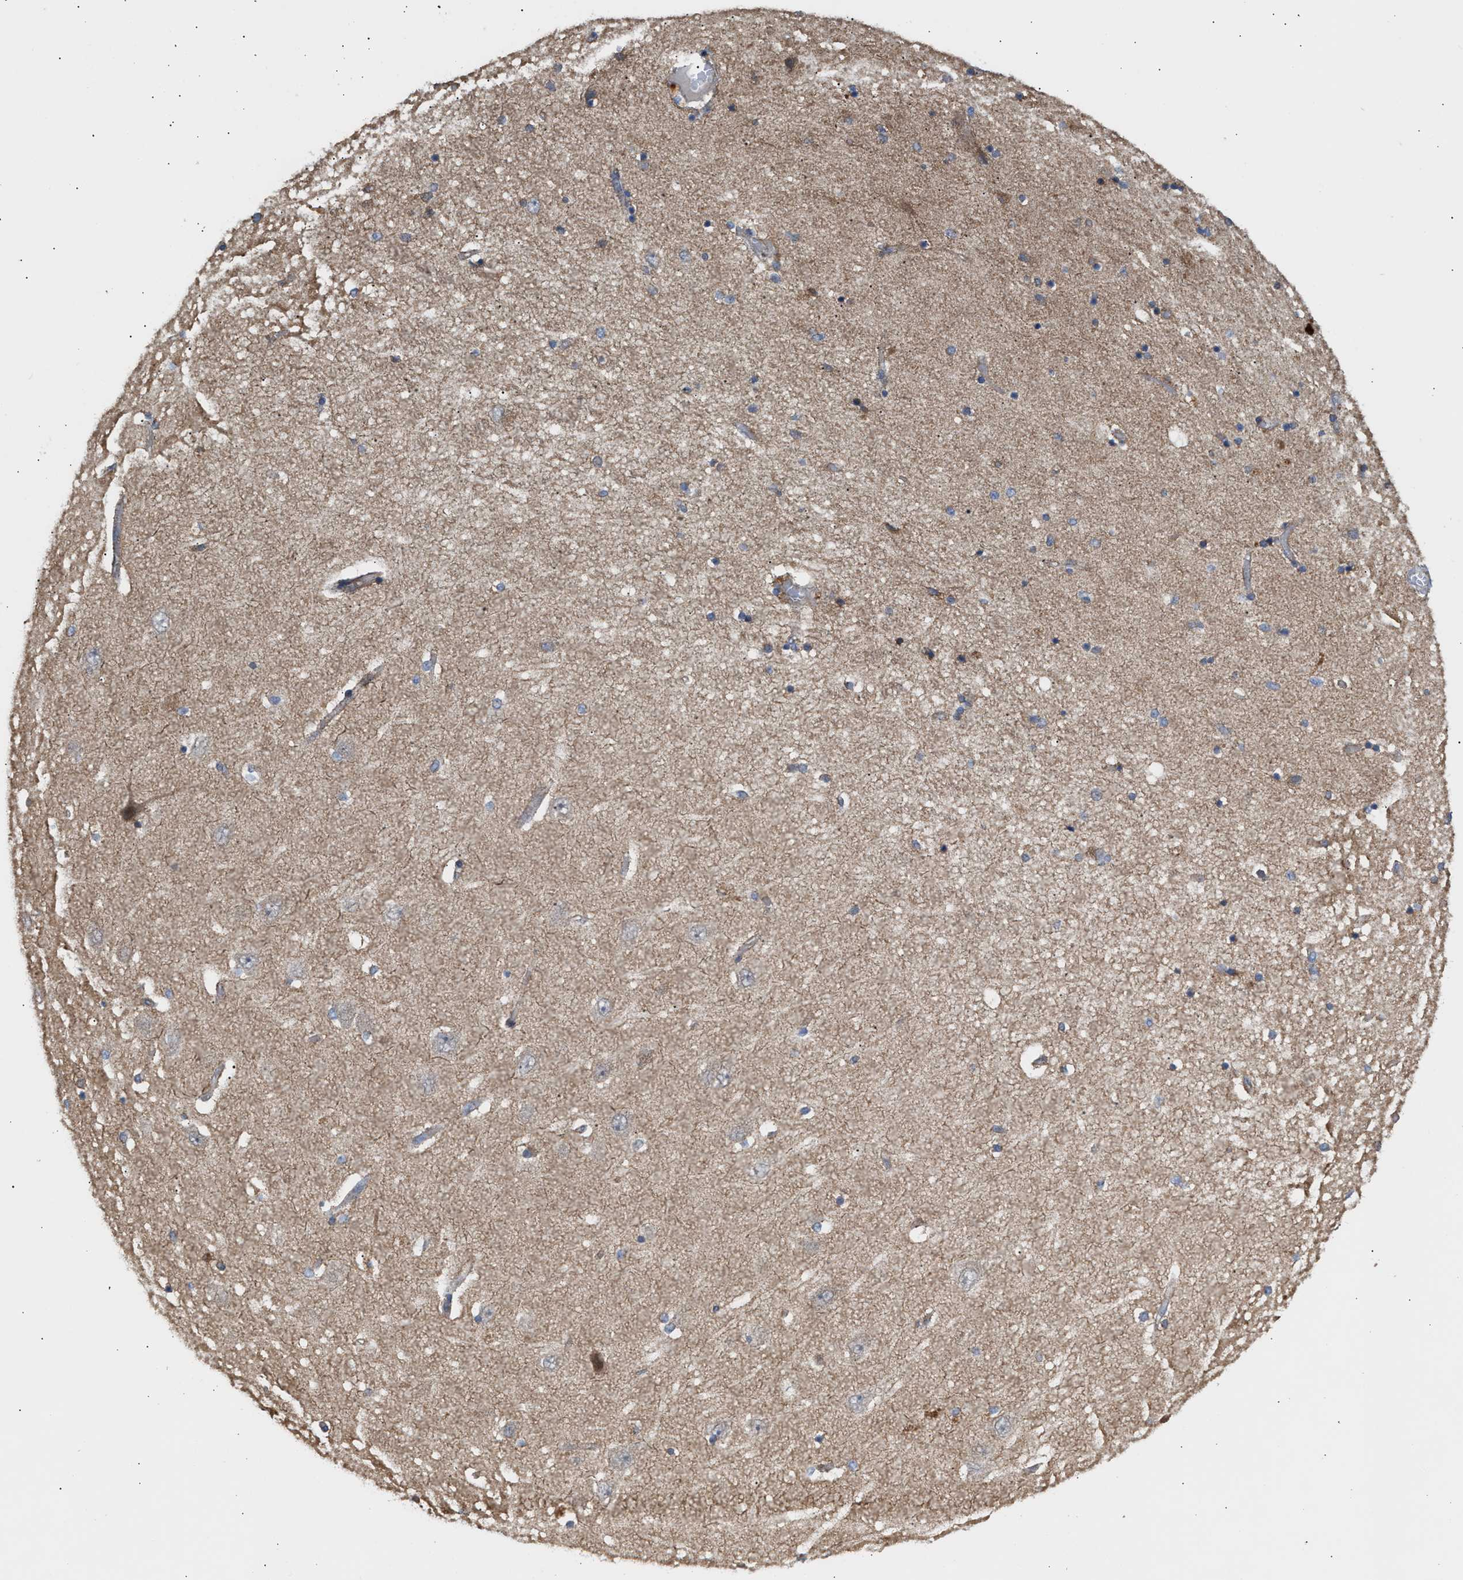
{"staining": {"intensity": "weak", "quantity": ">75%", "location": "cytoplasmic/membranous"}, "tissue": "hippocampus", "cell_type": "Glial cells", "image_type": "normal", "snomed": [{"axis": "morphology", "description": "Normal tissue, NOS"}, {"axis": "topography", "description": "Hippocampus"}], "caption": "The immunohistochemical stain labels weak cytoplasmic/membranous staining in glial cells of unremarkable hippocampus.", "gene": "OXSM", "patient": {"sex": "female", "age": 54}}